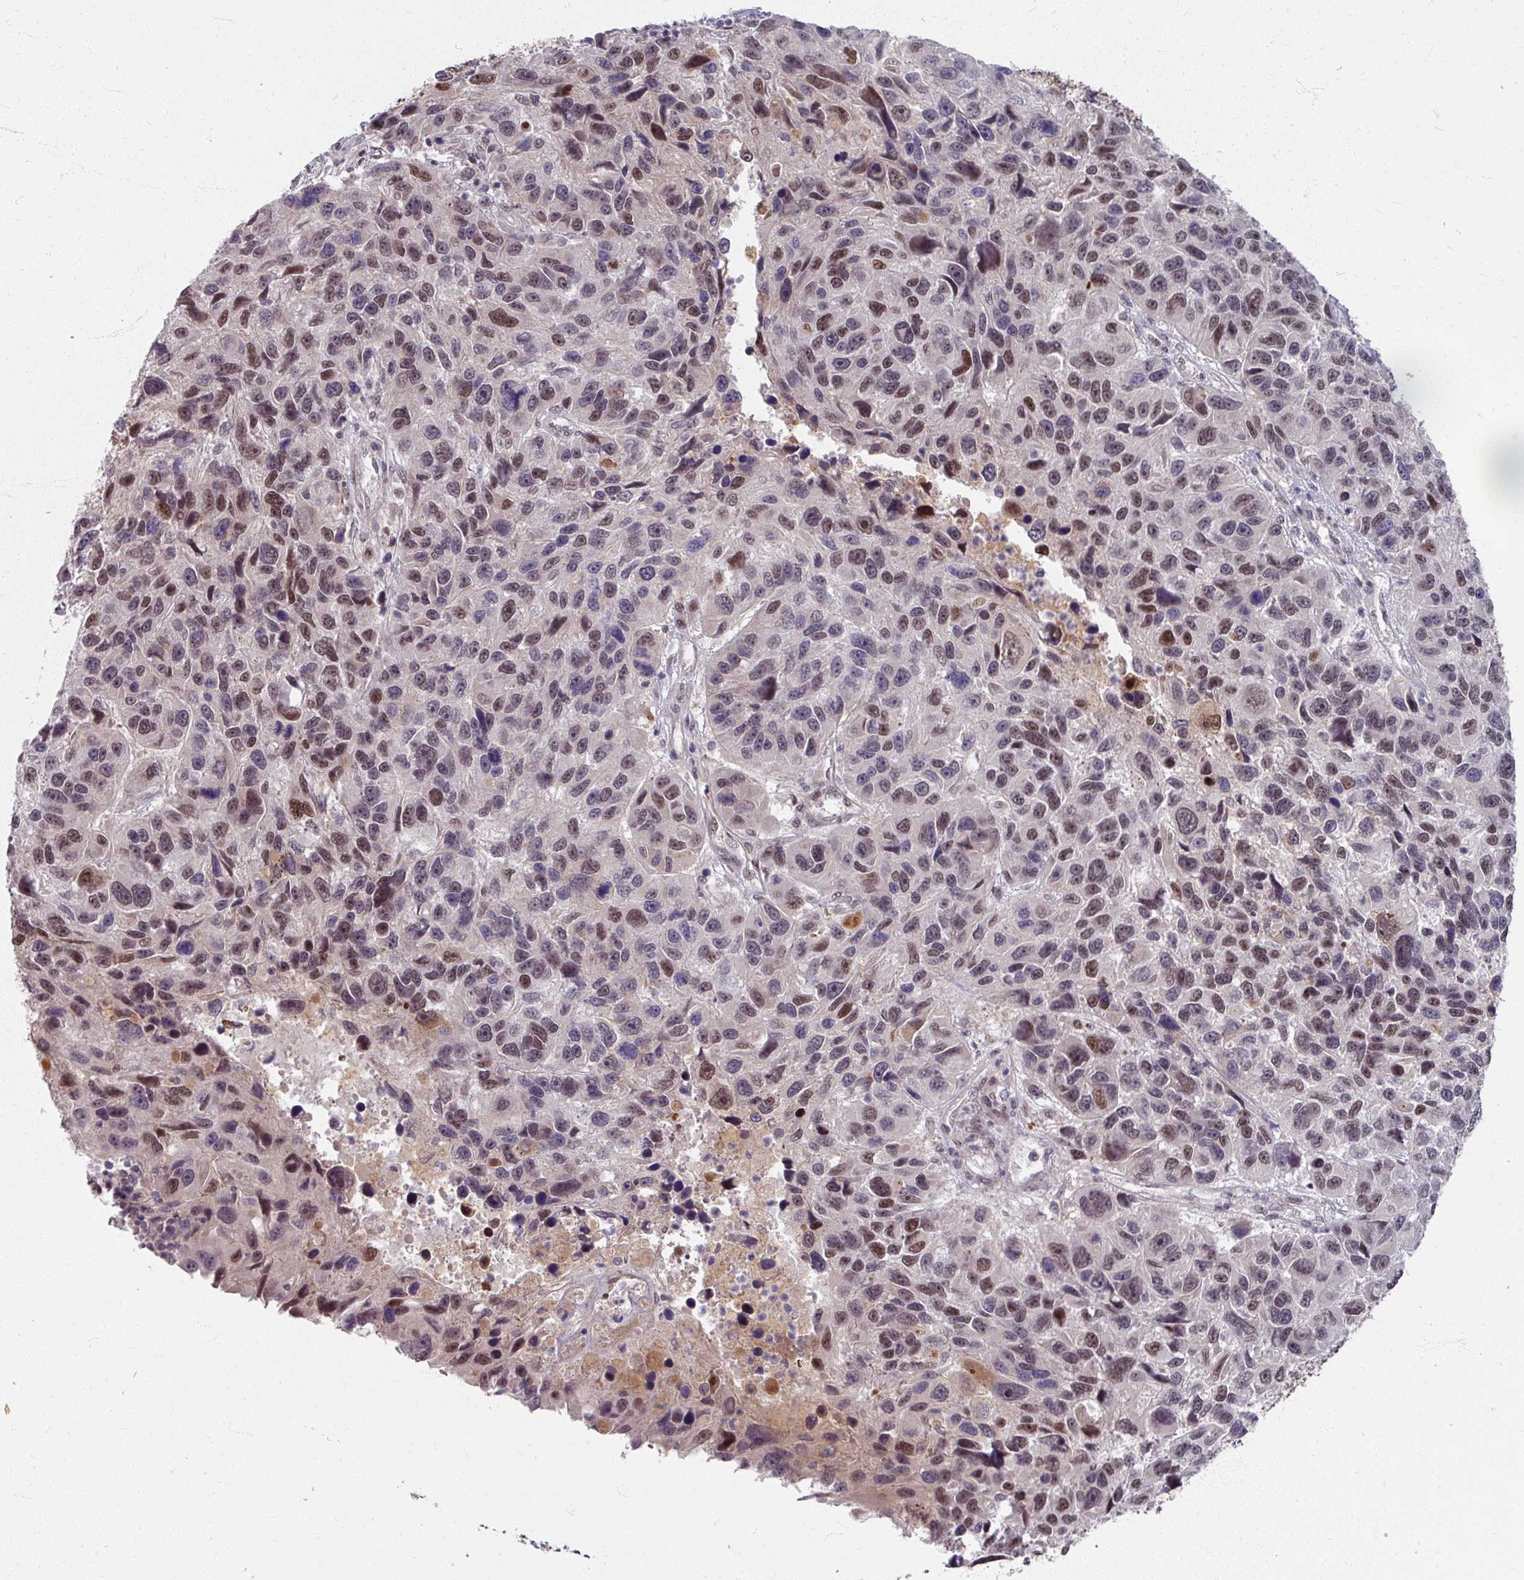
{"staining": {"intensity": "moderate", "quantity": ">75%", "location": "nuclear"}, "tissue": "melanoma", "cell_type": "Tumor cells", "image_type": "cancer", "snomed": [{"axis": "morphology", "description": "Malignant melanoma, NOS"}, {"axis": "topography", "description": "Skin"}], "caption": "Brown immunohistochemical staining in human melanoma exhibits moderate nuclear expression in about >75% of tumor cells. The staining is performed using DAB (3,3'-diaminobenzidine) brown chromogen to label protein expression. The nuclei are counter-stained blue using hematoxylin.", "gene": "KLC3", "patient": {"sex": "male", "age": 53}}